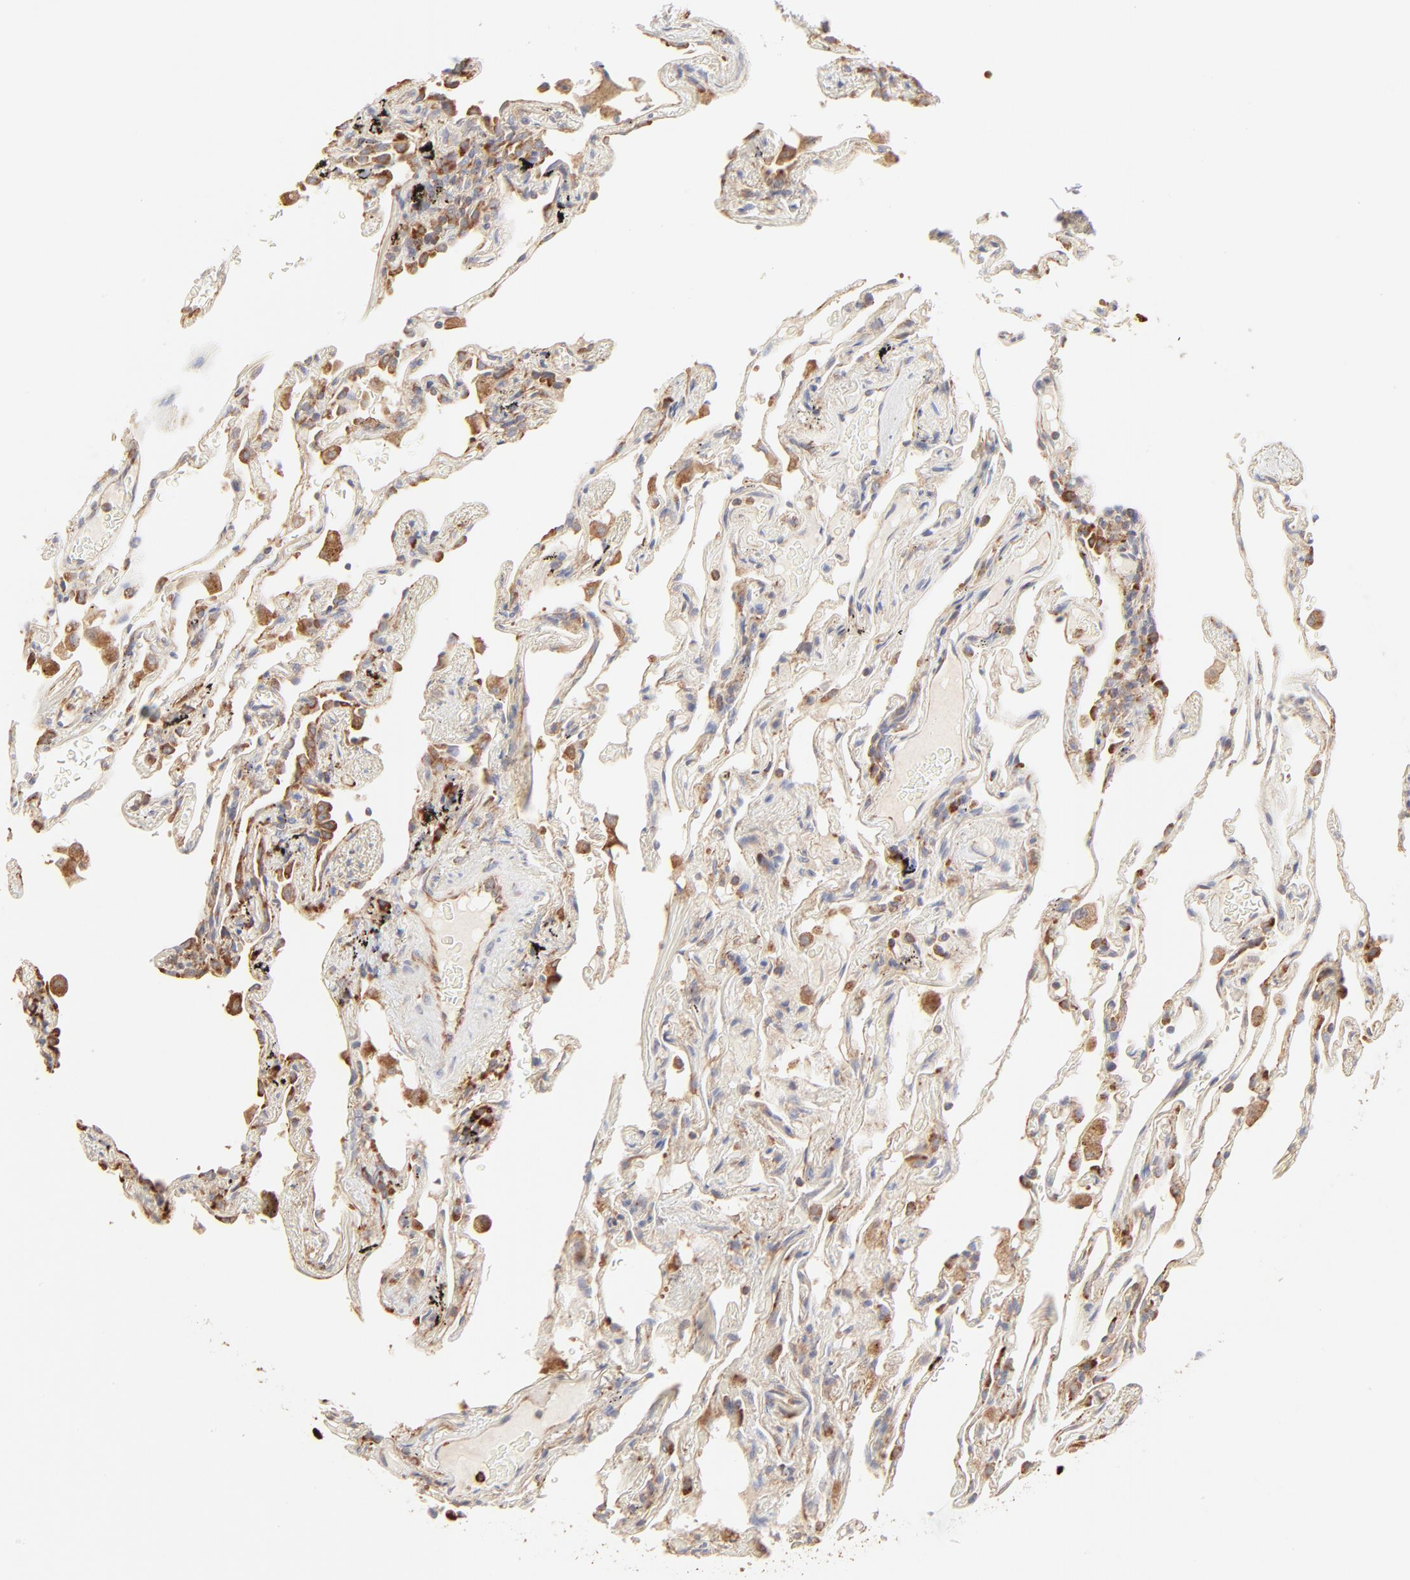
{"staining": {"intensity": "moderate", "quantity": "25%-75%", "location": "cytoplasmic/membranous"}, "tissue": "lung", "cell_type": "Alveolar cells", "image_type": "normal", "snomed": [{"axis": "morphology", "description": "Normal tissue, NOS"}, {"axis": "morphology", "description": "Inflammation, NOS"}, {"axis": "topography", "description": "Lung"}], "caption": "Lung stained with immunohistochemistry (IHC) exhibits moderate cytoplasmic/membranous staining in about 25%-75% of alveolar cells. Nuclei are stained in blue.", "gene": "RPS20", "patient": {"sex": "male", "age": 69}}